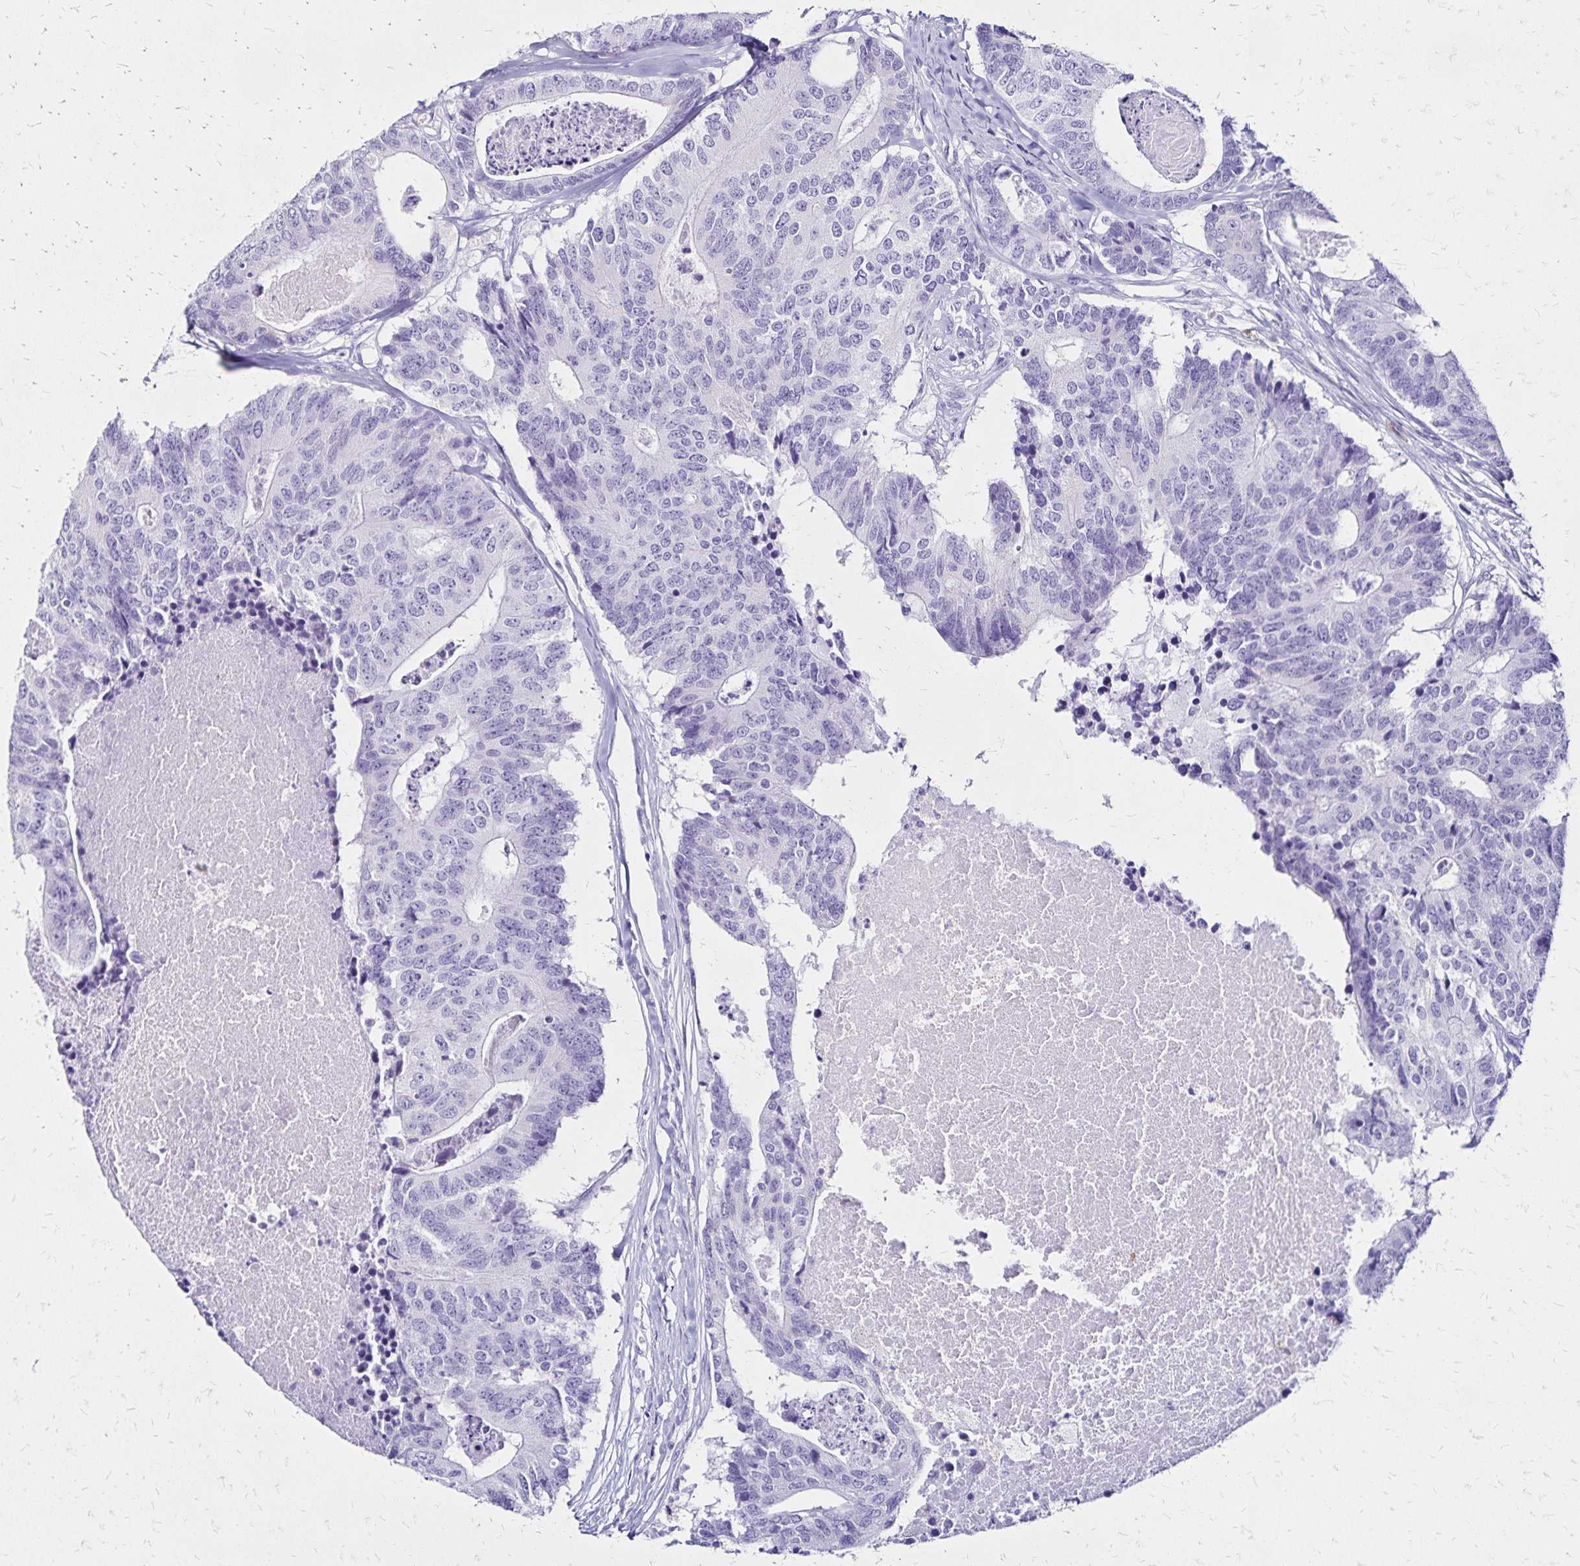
{"staining": {"intensity": "negative", "quantity": "none", "location": "none"}, "tissue": "colorectal cancer", "cell_type": "Tumor cells", "image_type": "cancer", "snomed": [{"axis": "morphology", "description": "Adenocarcinoma, NOS"}, {"axis": "topography", "description": "Colon"}], "caption": "Immunohistochemistry (IHC) of human colorectal cancer displays no positivity in tumor cells.", "gene": "LIN28B", "patient": {"sex": "female", "age": 67}}